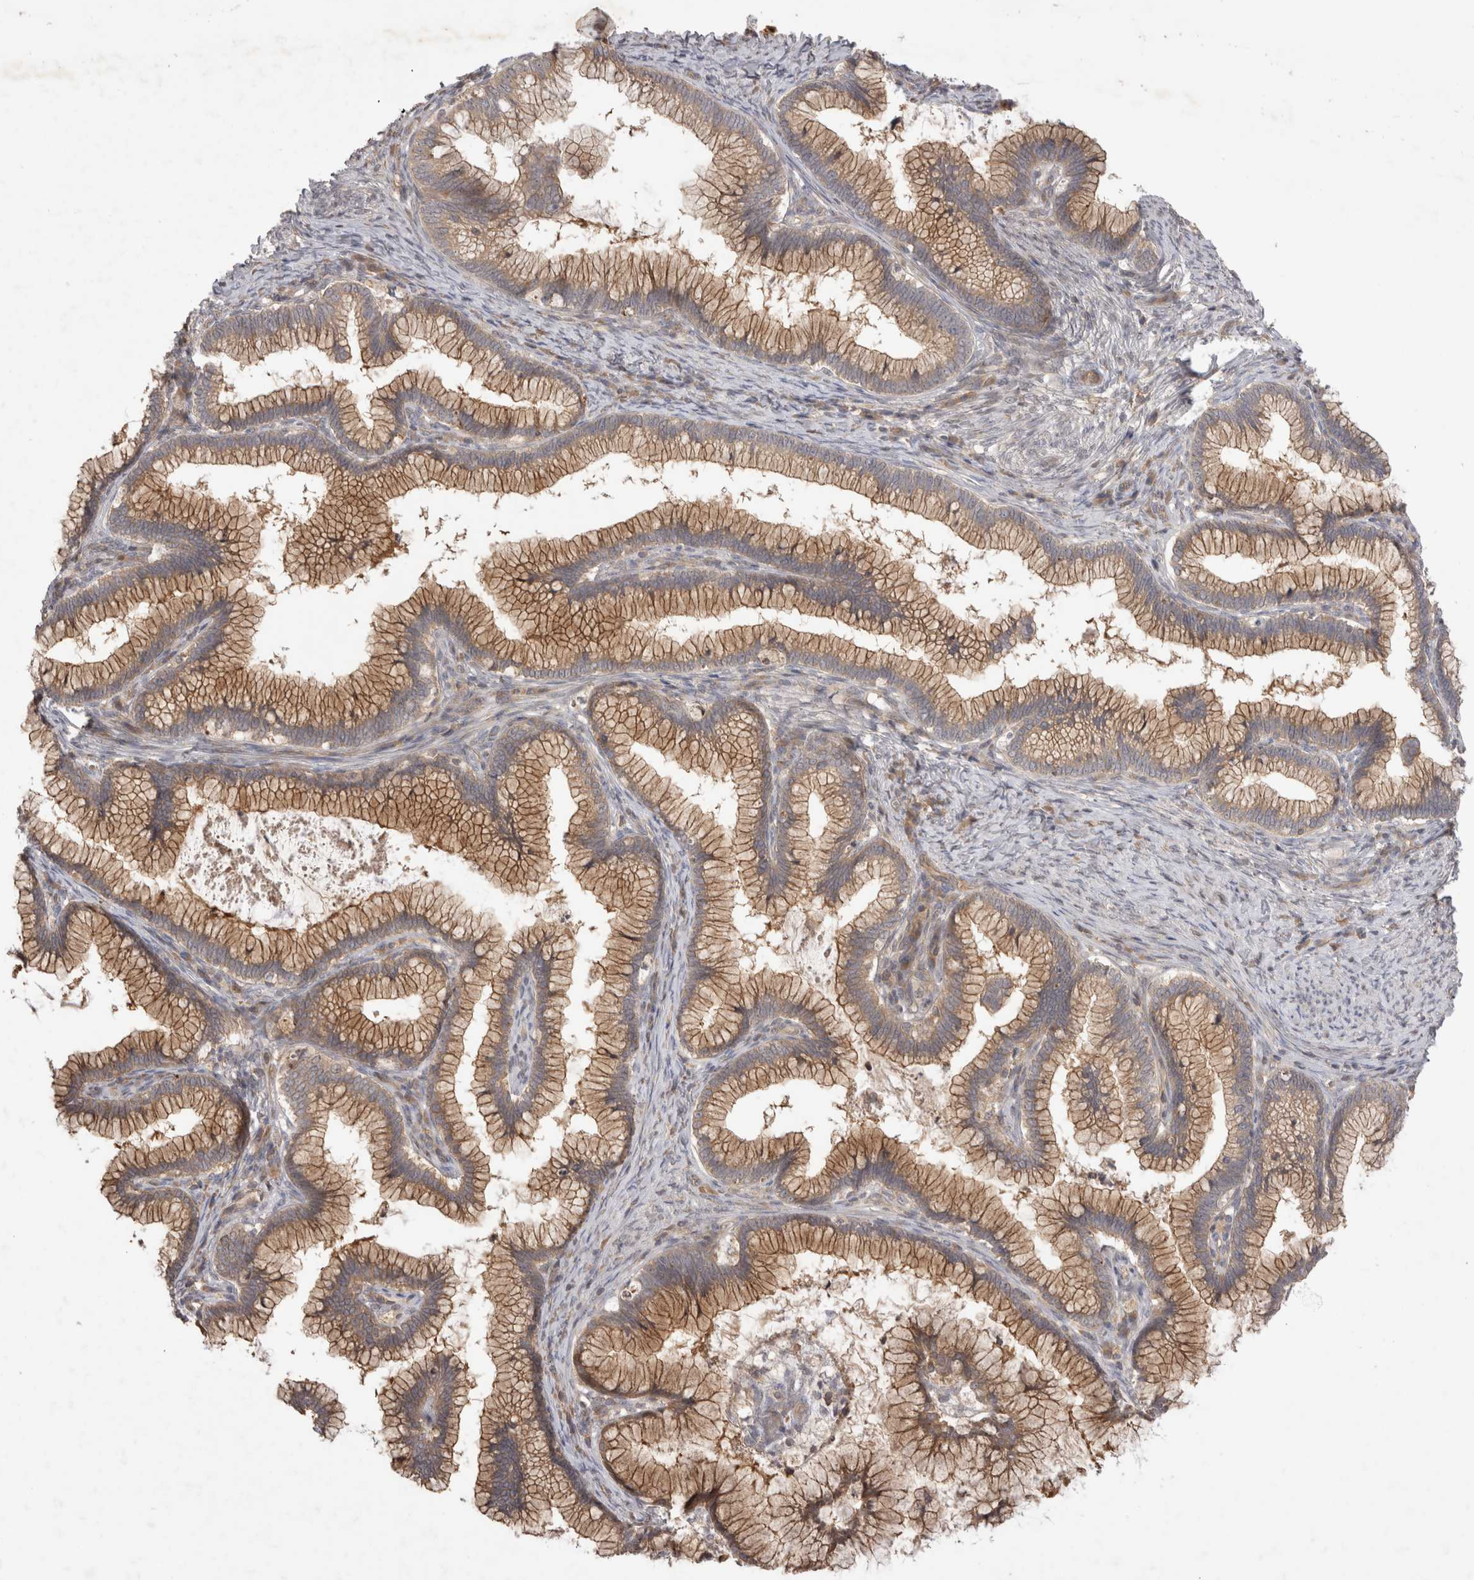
{"staining": {"intensity": "moderate", "quantity": ">75%", "location": "cytoplasmic/membranous"}, "tissue": "cervical cancer", "cell_type": "Tumor cells", "image_type": "cancer", "snomed": [{"axis": "morphology", "description": "Adenocarcinoma, NOS"}, {"axis": "topography", "description": "Cervix"}], "caption": "About >75% of tumor cells in cervical cancer (adenocarcinoma) show moderate cytoplasmic/membranous protein positivity as visualized by brown immunohistochemical staining.", "gene": "PPP1R42", "patient": {"sex": "female", "age": 36}}